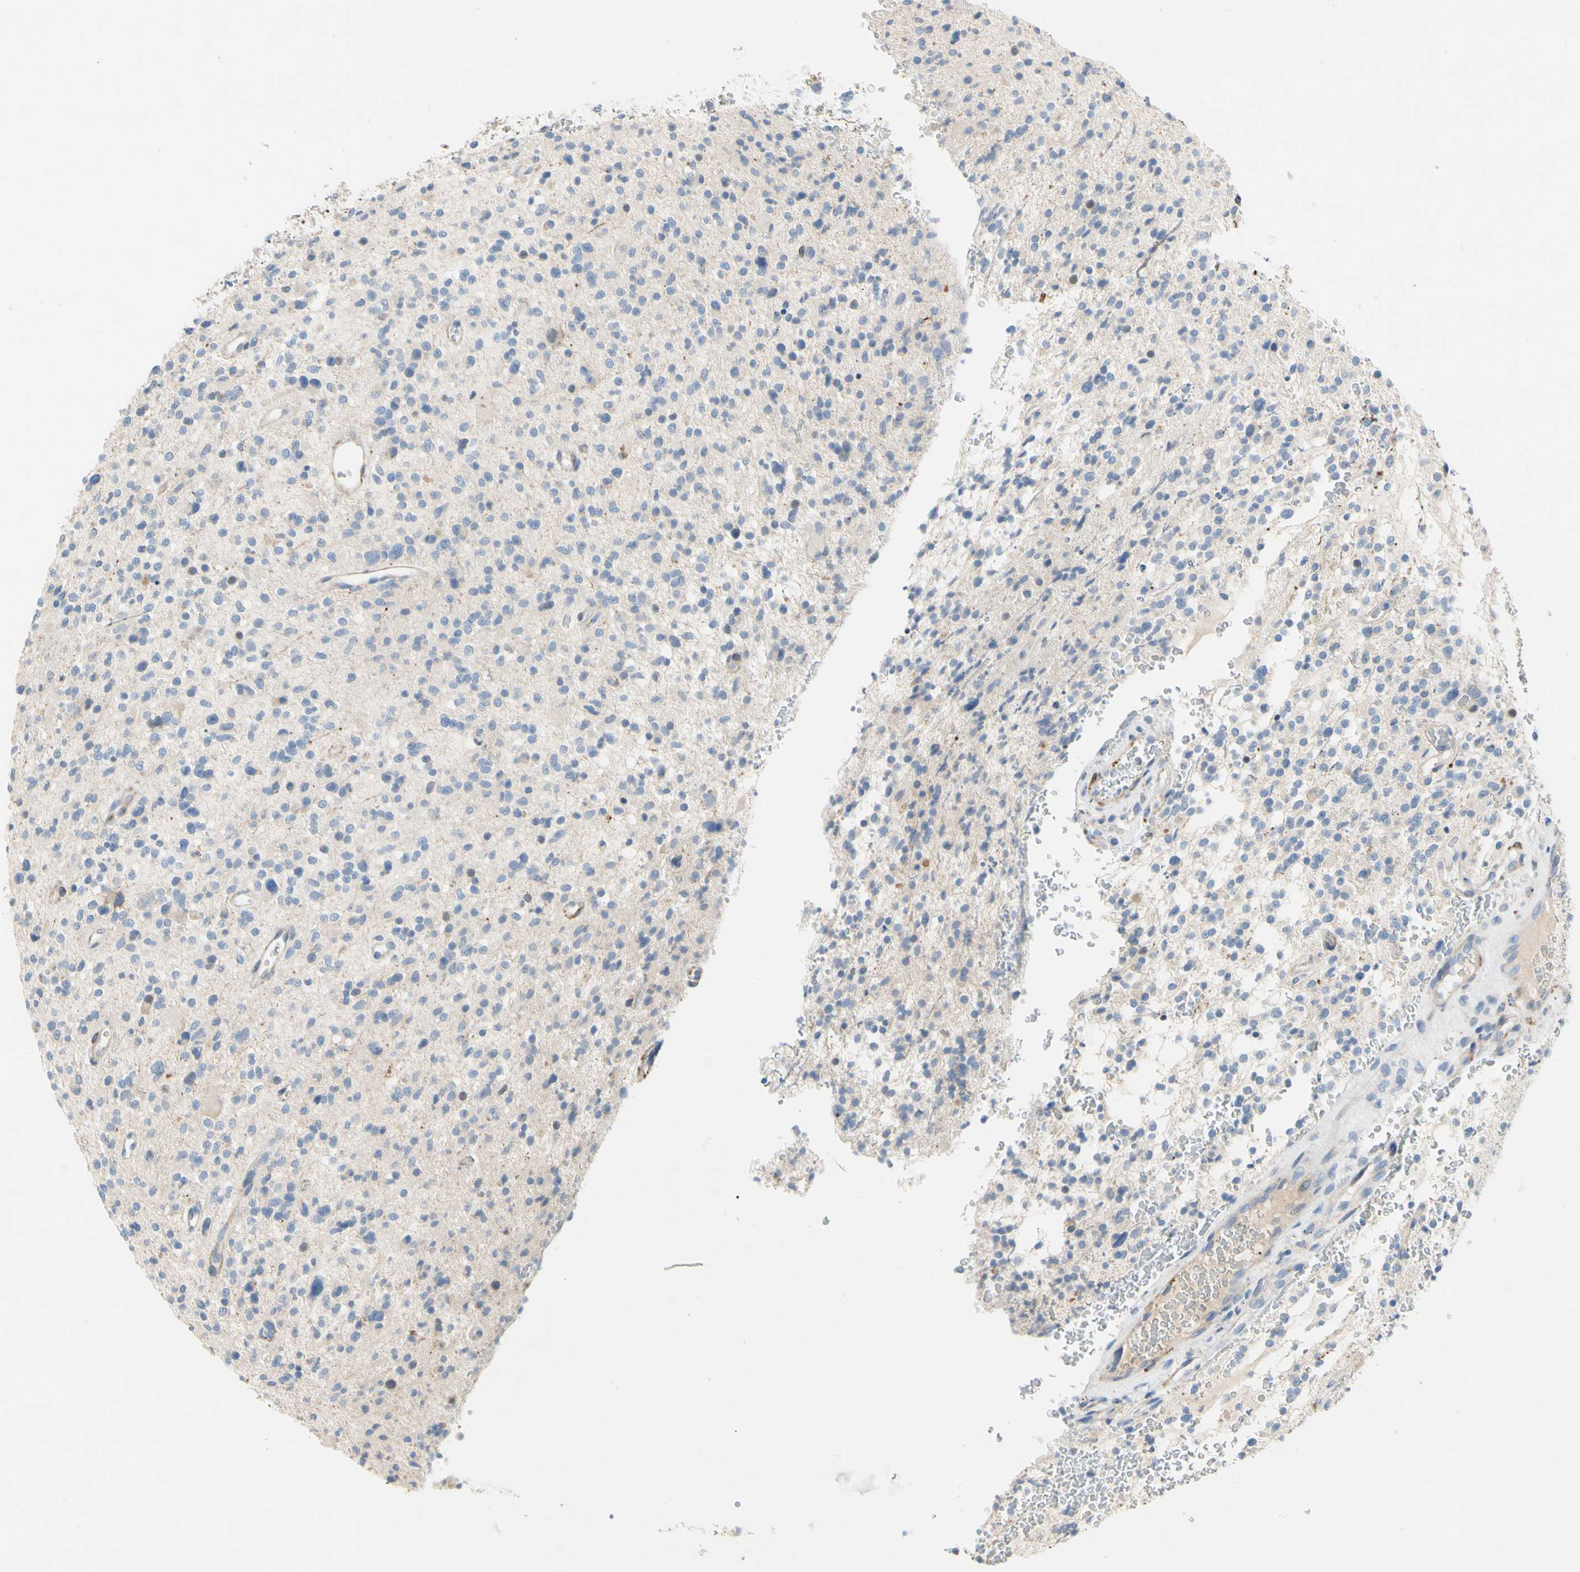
{"staining": {"intensity": "negative", "quantity": "none", "location": "none"}, "tissue": "glioma", "cell_type": "Tumor cells", "image_type": "cancer", "snomed": [{"axis": "morphology", "description": "Glioma, malignant, High grade"}, {"axis": "topography", "description": "Brain"}], "caption": "Human glioma stained for a protein using immunohistochemistry (IHC) demonstrates no expression in tumor cells.", "gene": "CCM2L", "patient": {"sex": "male", "age": 48}}